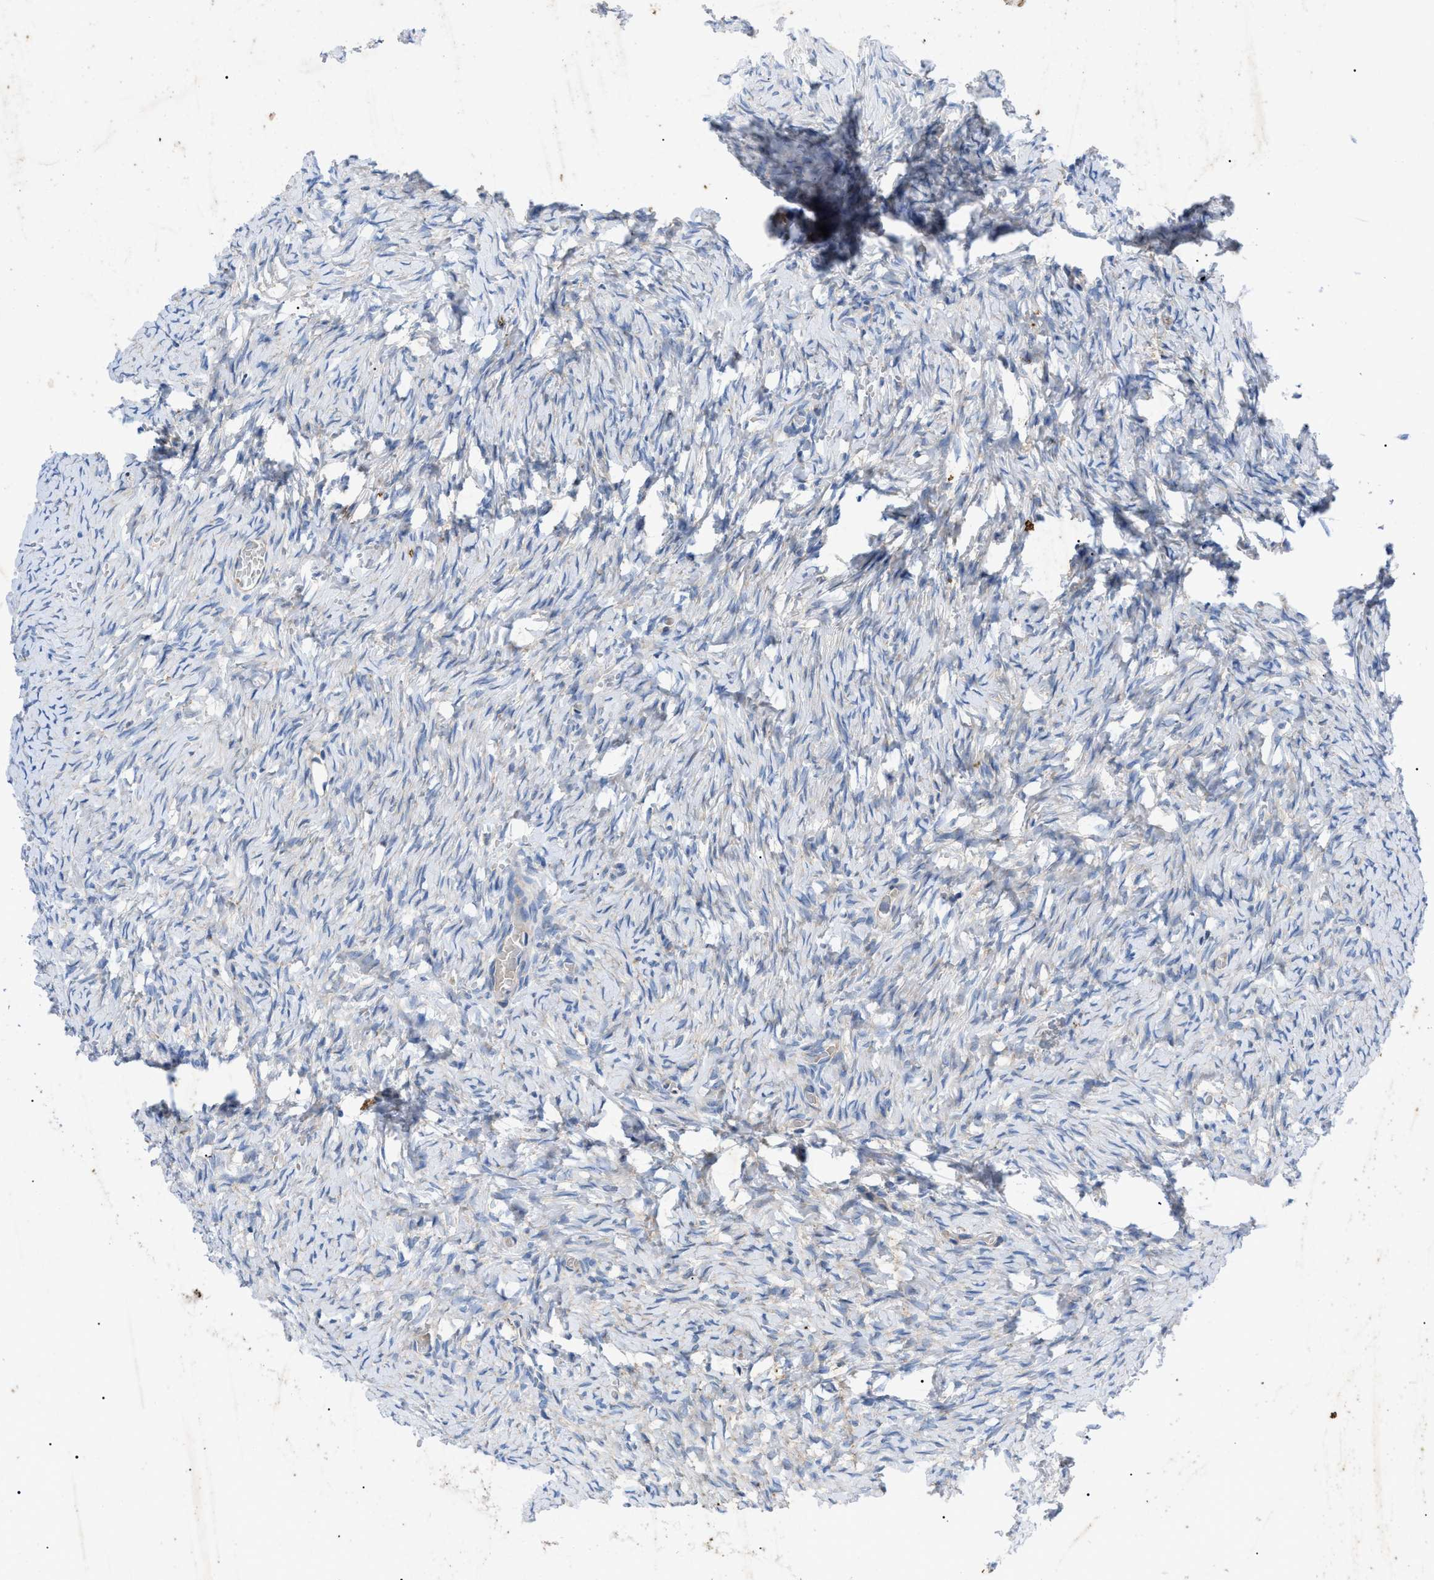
{"staining": {"intensity": "weak", "quantity": "<25%", "location": "cytoplasmic/membranous"}, "tissue": "ovary", "cell_type": "Ovarian stroma cells", "image_type": "normal", "snomed": [{"axis": "morphology", "description": "Normal tissue, NOS"}, {"axis": "topography", "description": "Ovary"}], "caption": "The IHC histopathology image has no significant staining in ovarian stroma cells of ovary. (DAB immunohistochemistry (IHC) visualized using brightfield microscopy, high magnification).", "gene": "HSPB8", "patient": {"sex": "female", "age": 27}}